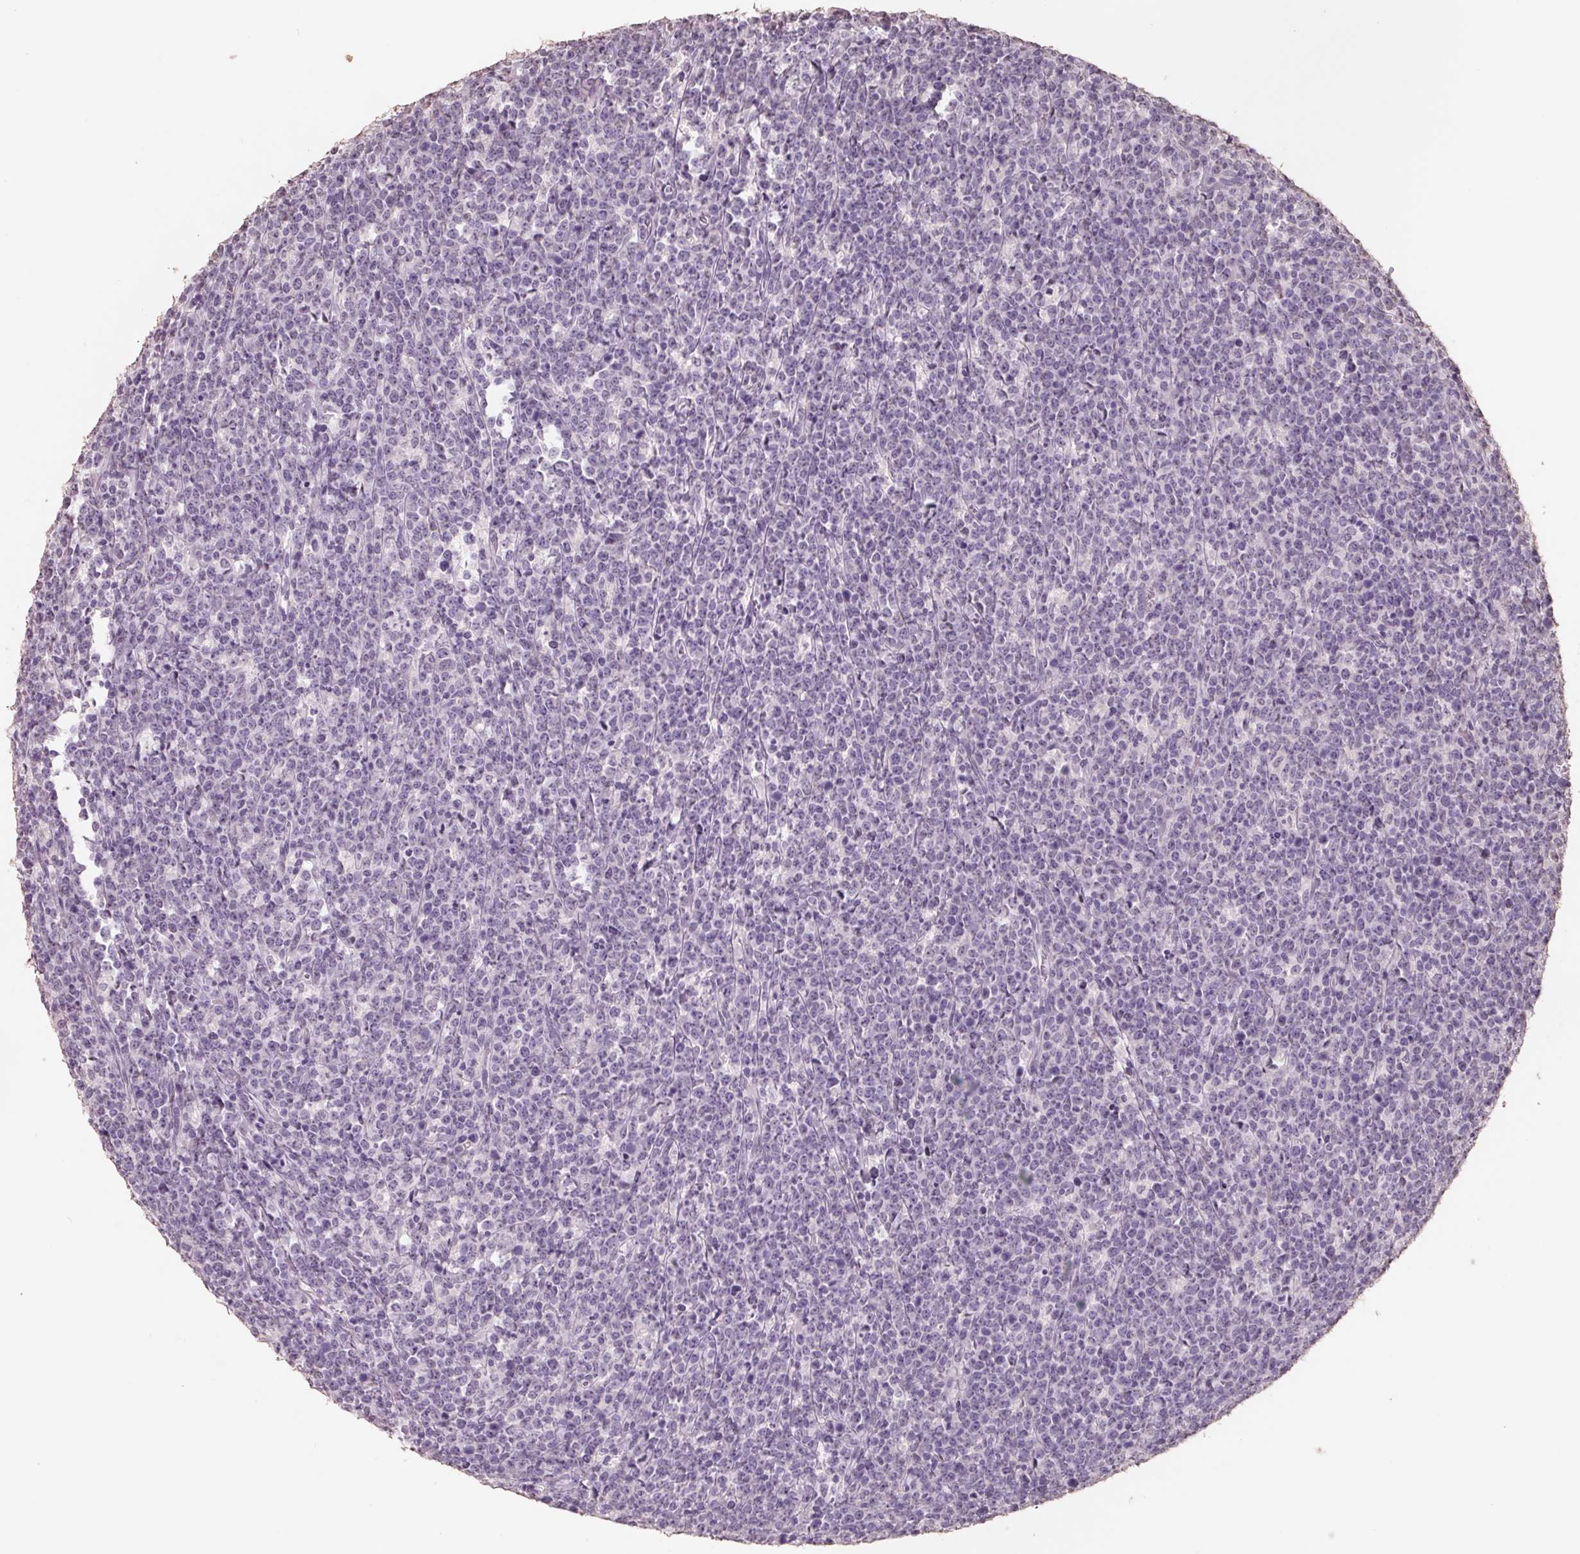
{"staining": {"intensity": "negative", "quantity": "none", "location": "none"}, "tissue": "lymphoma", "cell_type": "Tumor cells", "image_type": "cancer", "snomed": [{"axis": "morphology", "description": "Malignant lymphoma, non-Hodgkin's type, High grade"}, {"axis": "topography", "description": "Small intestine"}], "caption": "Immunohistochemistry micrograph of lymphoma stained for a protein (brown), which shows no staining in tumor cells. (IHC, brightfield microscopy, high magnification).", "gene": "FTCD", "patient": {"sex": "female", "age": 56}}